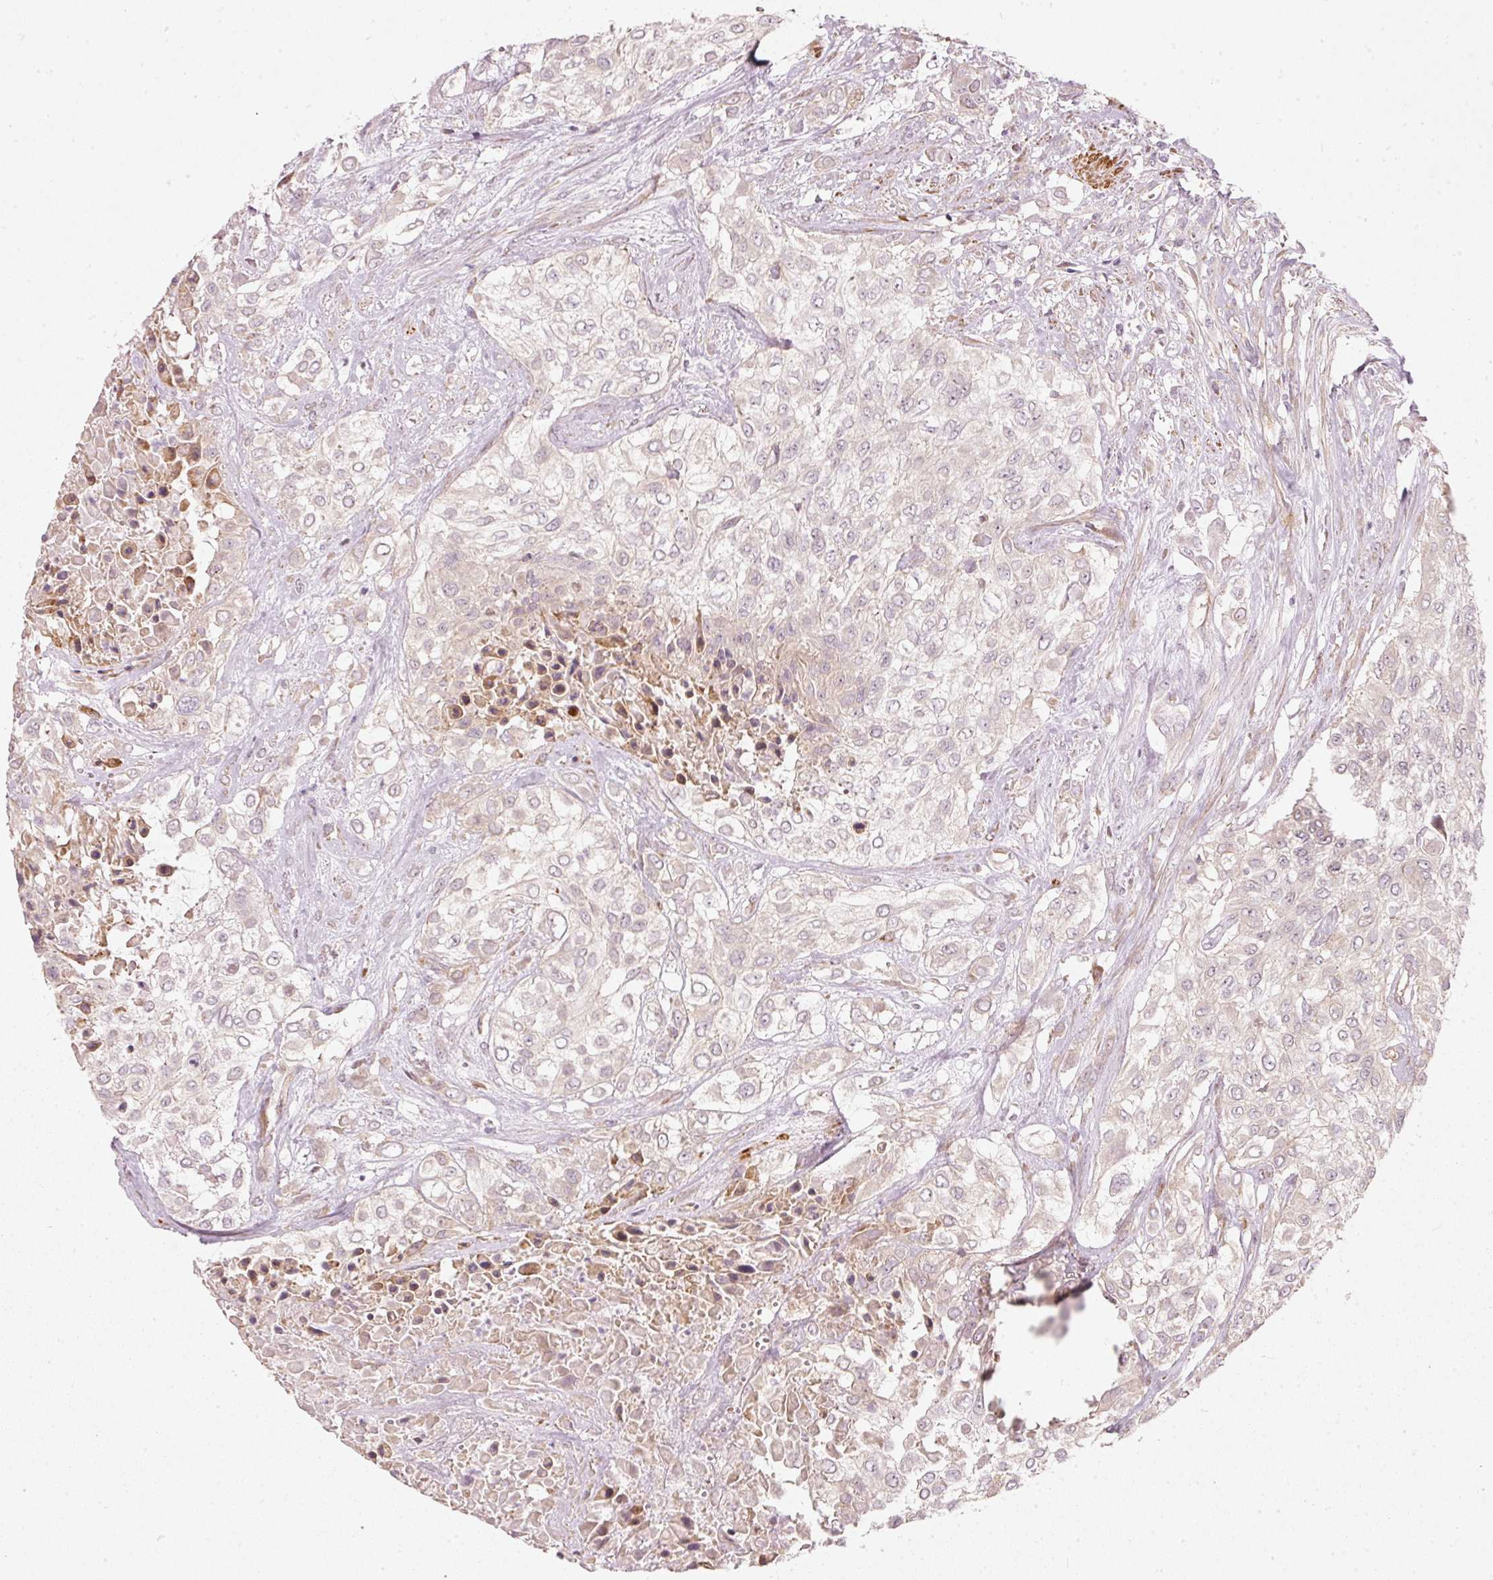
{"staining": {"intensity": "negative", "quantity": "none", "location": "none"}, "tissue": "urothelial cancer", "cell_type": "Tumor cells", "image_type": "cancer", "snomed": [{"axis": "morphology", "description": "Urothelial carcinoma, High grade"}, {"axis": "topography", "description": "Urinary bladder"}], "caption": "Immunohistochemistry image of human urothelial carcinoma (high-grade) stained for a protein (brown), which demonstrates no positivity in tumor cells.", "gene": "KCNQ1", "patient": {"sex": "male", "age": 57}}